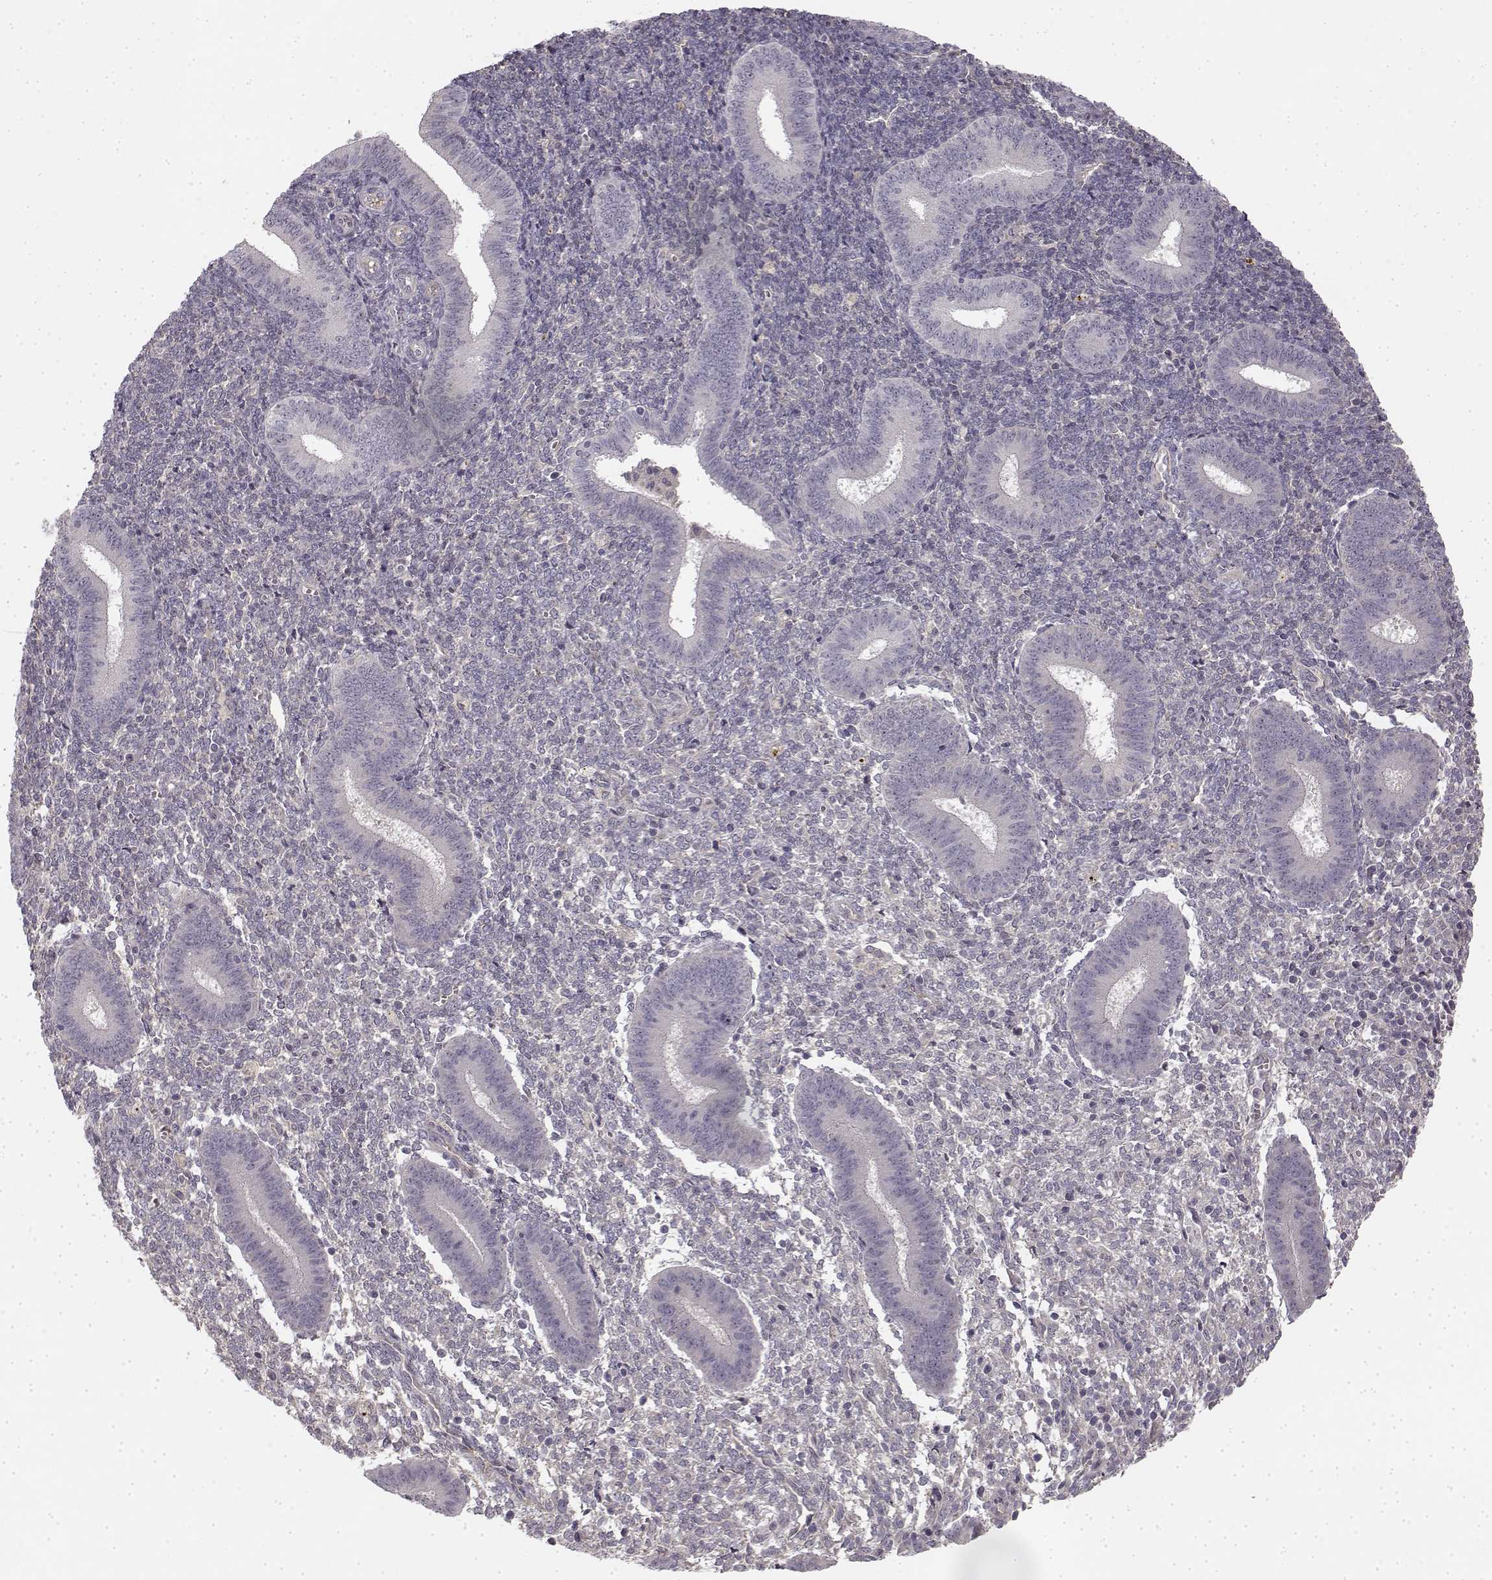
{"staining": {"intensity": "negative", "quantity": "none", "location": "none"}, "tissue": "endometrium", "cell_type": "Cells in endometrial stroma", "image_type": "normal", "snomed": [{"axis": "morphology", "description": "Normal tissue, NOS"}, {"axis": "topography", "description": "Endometrium"}], "caption": "Immunohistochemistry (IHC) photomicrograph of benign endometrium stained for a protein (brown), which shows no positivity in cells in endometrial stroma. Nuclei are stained in blue.", "gene": "MED12L", "patient": {"sex": "female", "age": 25}}